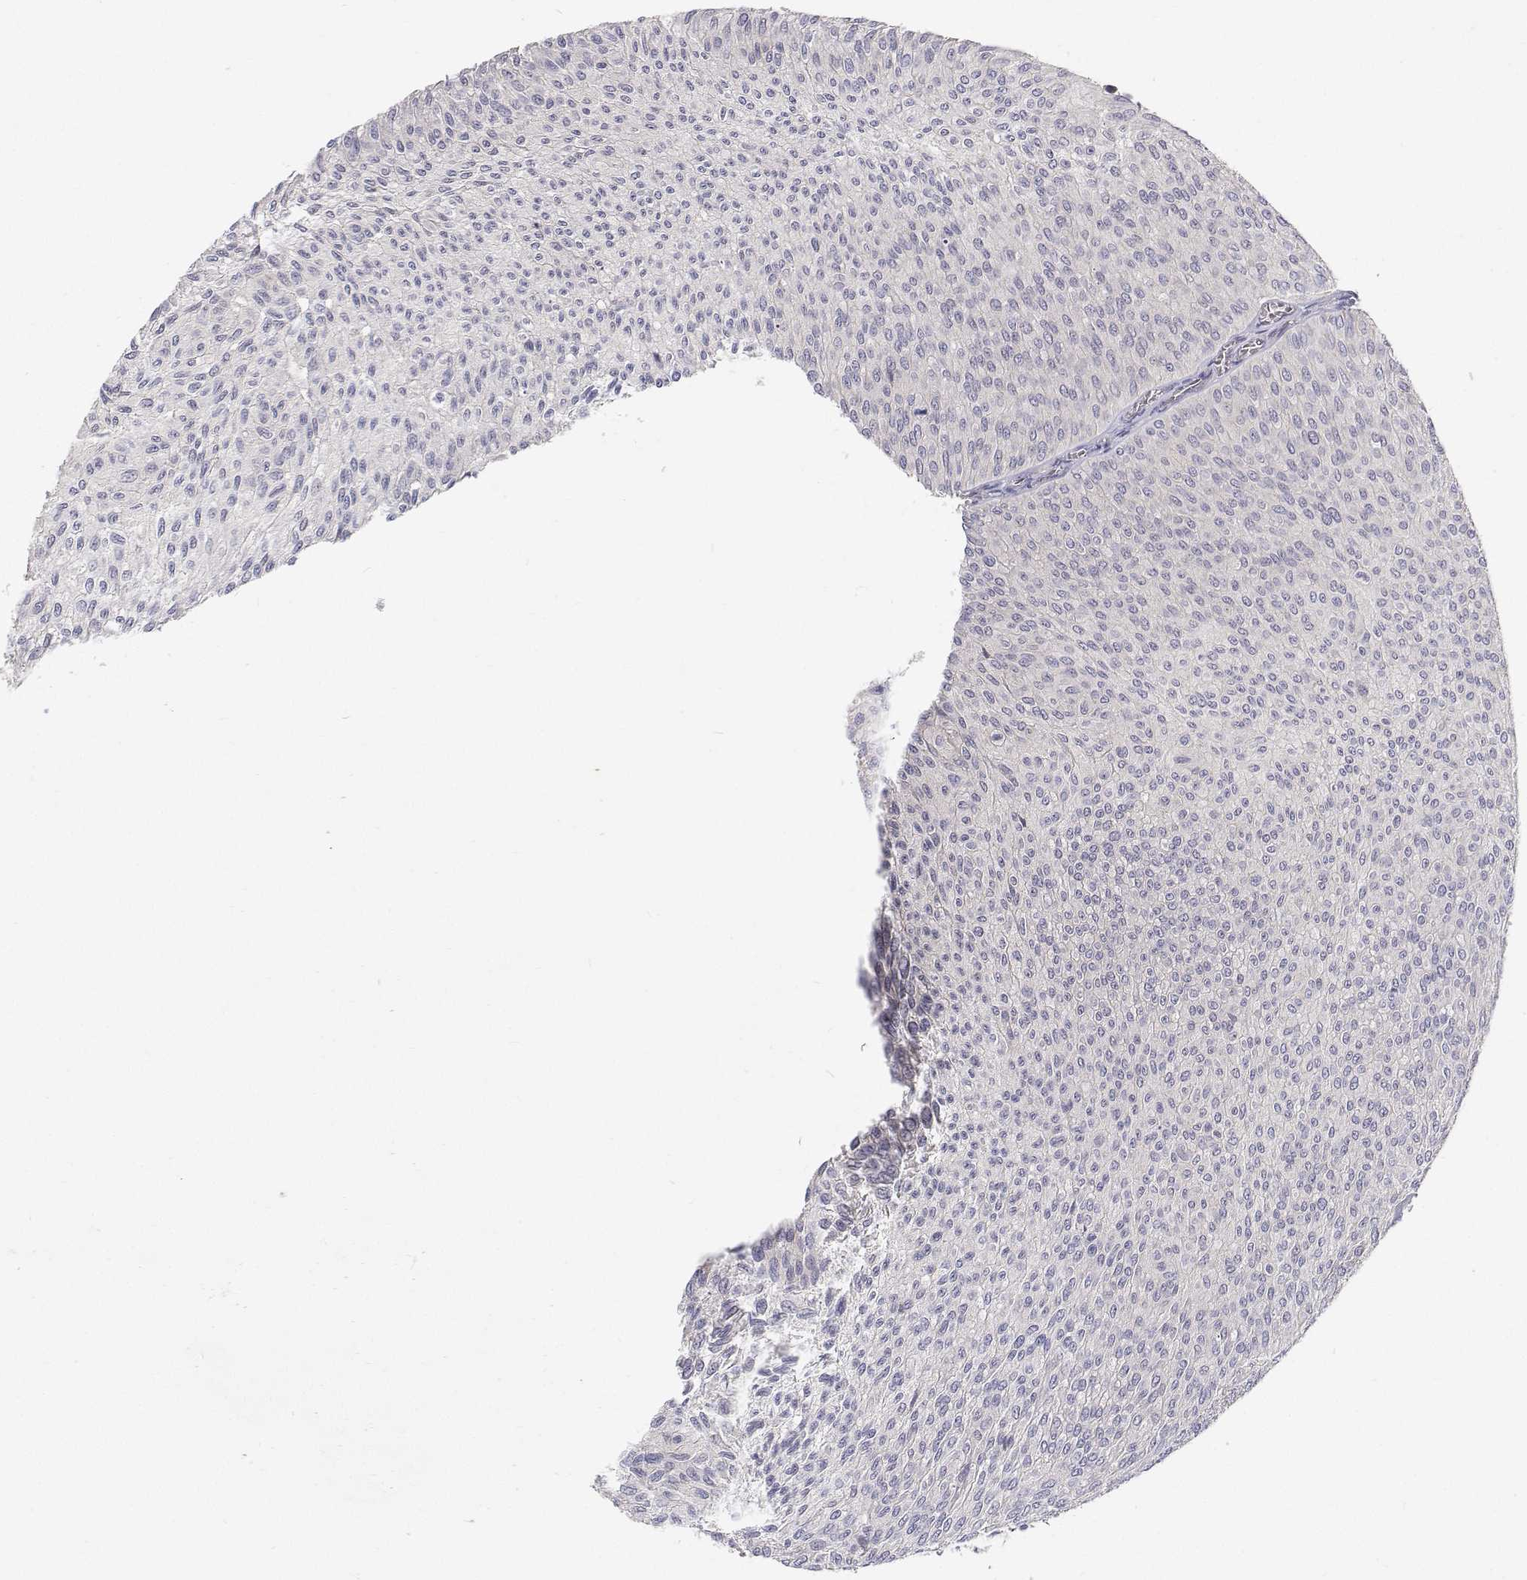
{"staining": {"intensity": "negative", "quantity": "none", "location": "none"}, "tissue": "urothelial cancer", "cell_type": "Tumor cells", "image_type": "cancer", "snomed": [{"axis": "morphology", "description": "Urothelial carcinoma, Low grade"}, {"axis": "topography", "description": "Urinary bladder"}], "caption": "Tumor cells show no significant expression in urothelial carcinoma (low-grade).", "gene": "MYPN", "patient": {"sex": "male", "age": 91}}